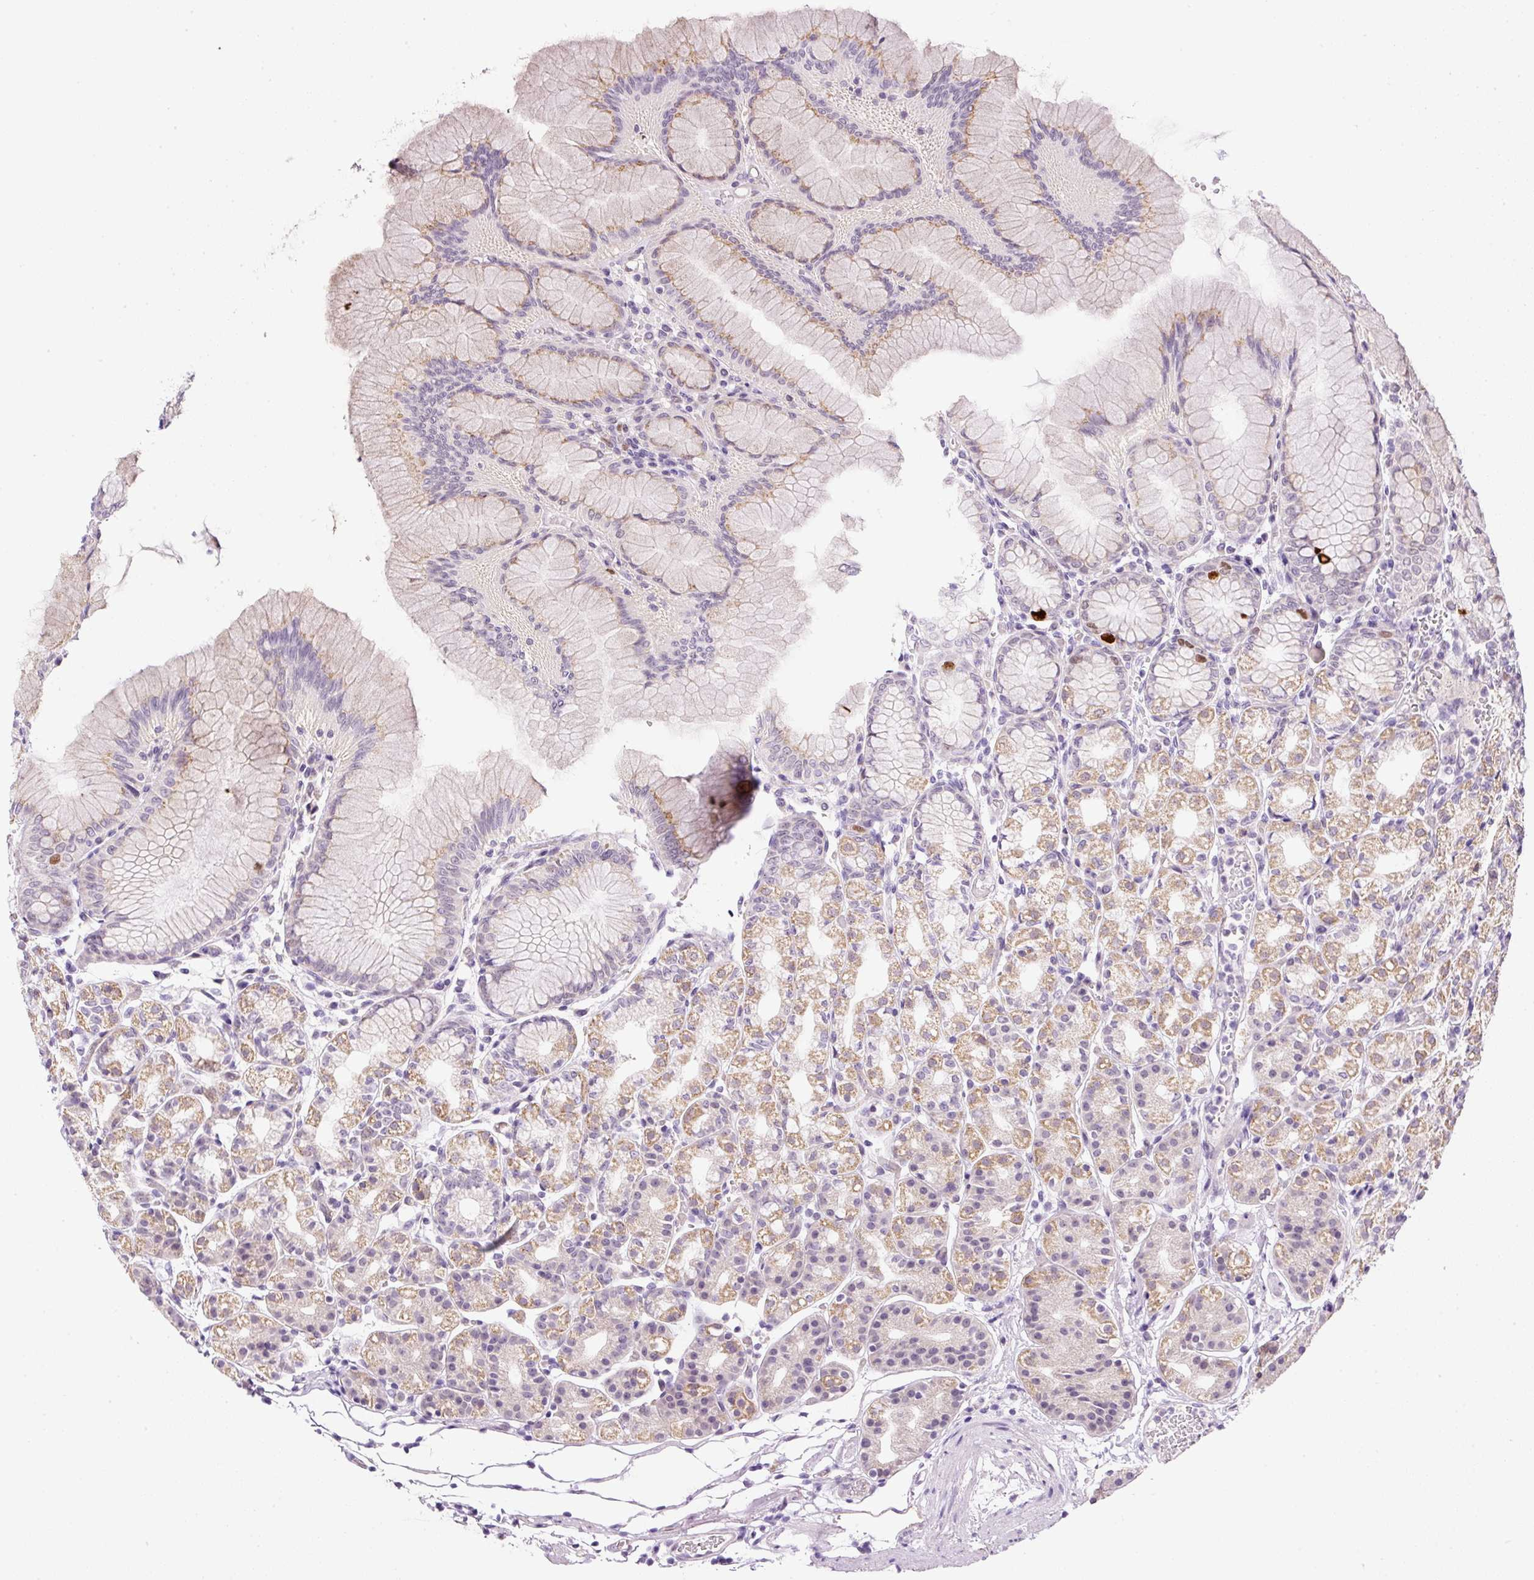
{"staining": {"intensity": "moderate", "quantity": ">75%", "location": "cytoplasmic/membranous"}, "tissue": "stomach", "cell_type": "Glandular cells", "image_type": "normal", "snomed": [{"axis": "morphology", "description": "Normal tissue, NOS"}, {"axis": "topography", "description": "Stomach"}], "caption": "A micrograph of stomach stained for a protein demonstrates moderate cytoplasmic/membranous brown staining in glandular cells.", "gene": "KPNA2", "patient": {"sex": "female", "age": 57}}